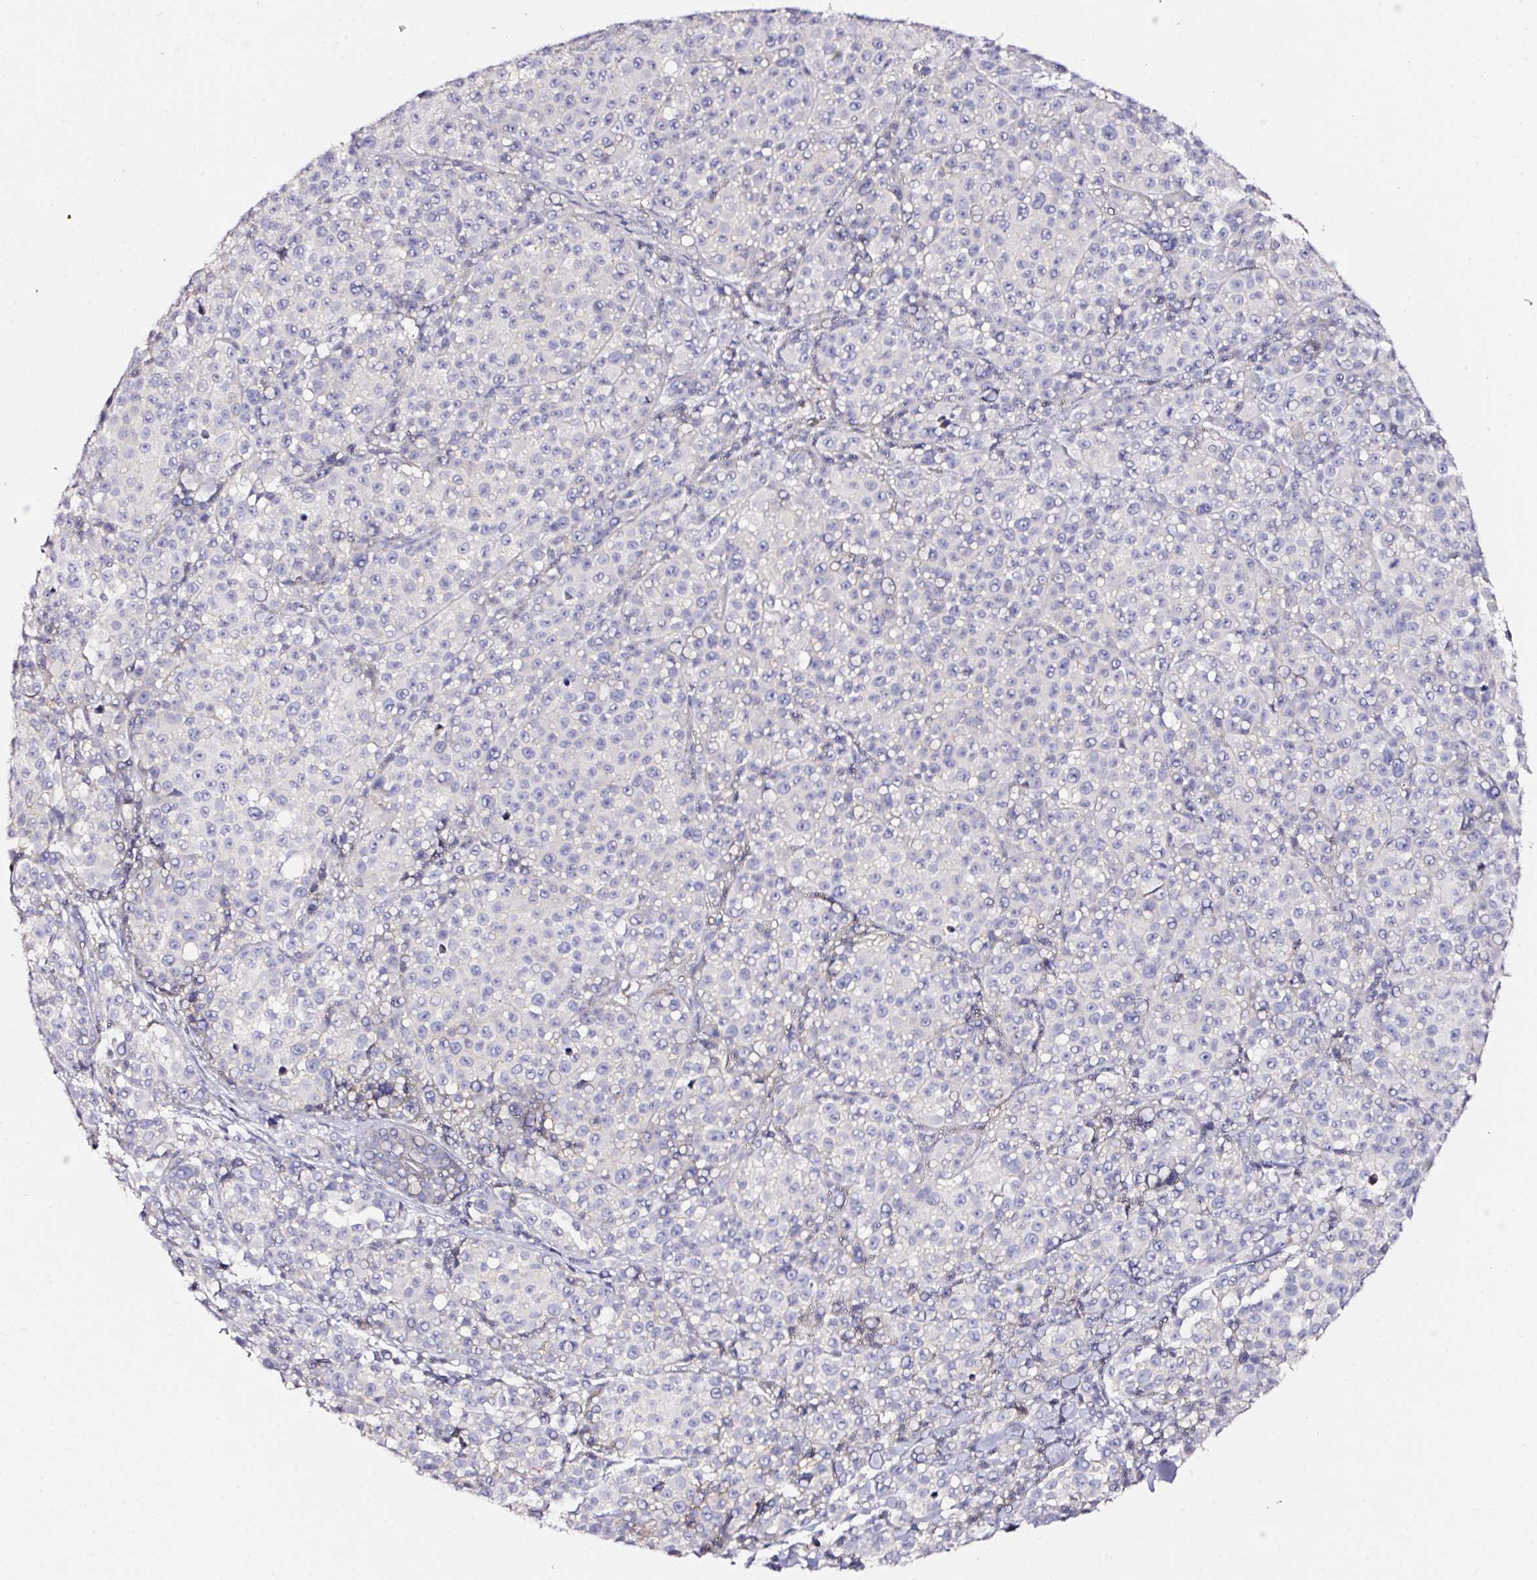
{"staining": {"intensity": "negative", "quantity": "none", "location": "none"}, "tissue": "melanoma", "cell_type": "Tumor cells", "image_type": "cancer", "snomed": [{"axis": "morphology", "description": "Malignant melanoma, NOS"}, {"axis": "topography", "description": "Skin"}], "caption": "IHC micrograph of malignant melanoma stained for a protein (brown), which reveals no staining in tumor cells.", "gene": "CD47", "patient": {"sex": "female", "age": 35}}